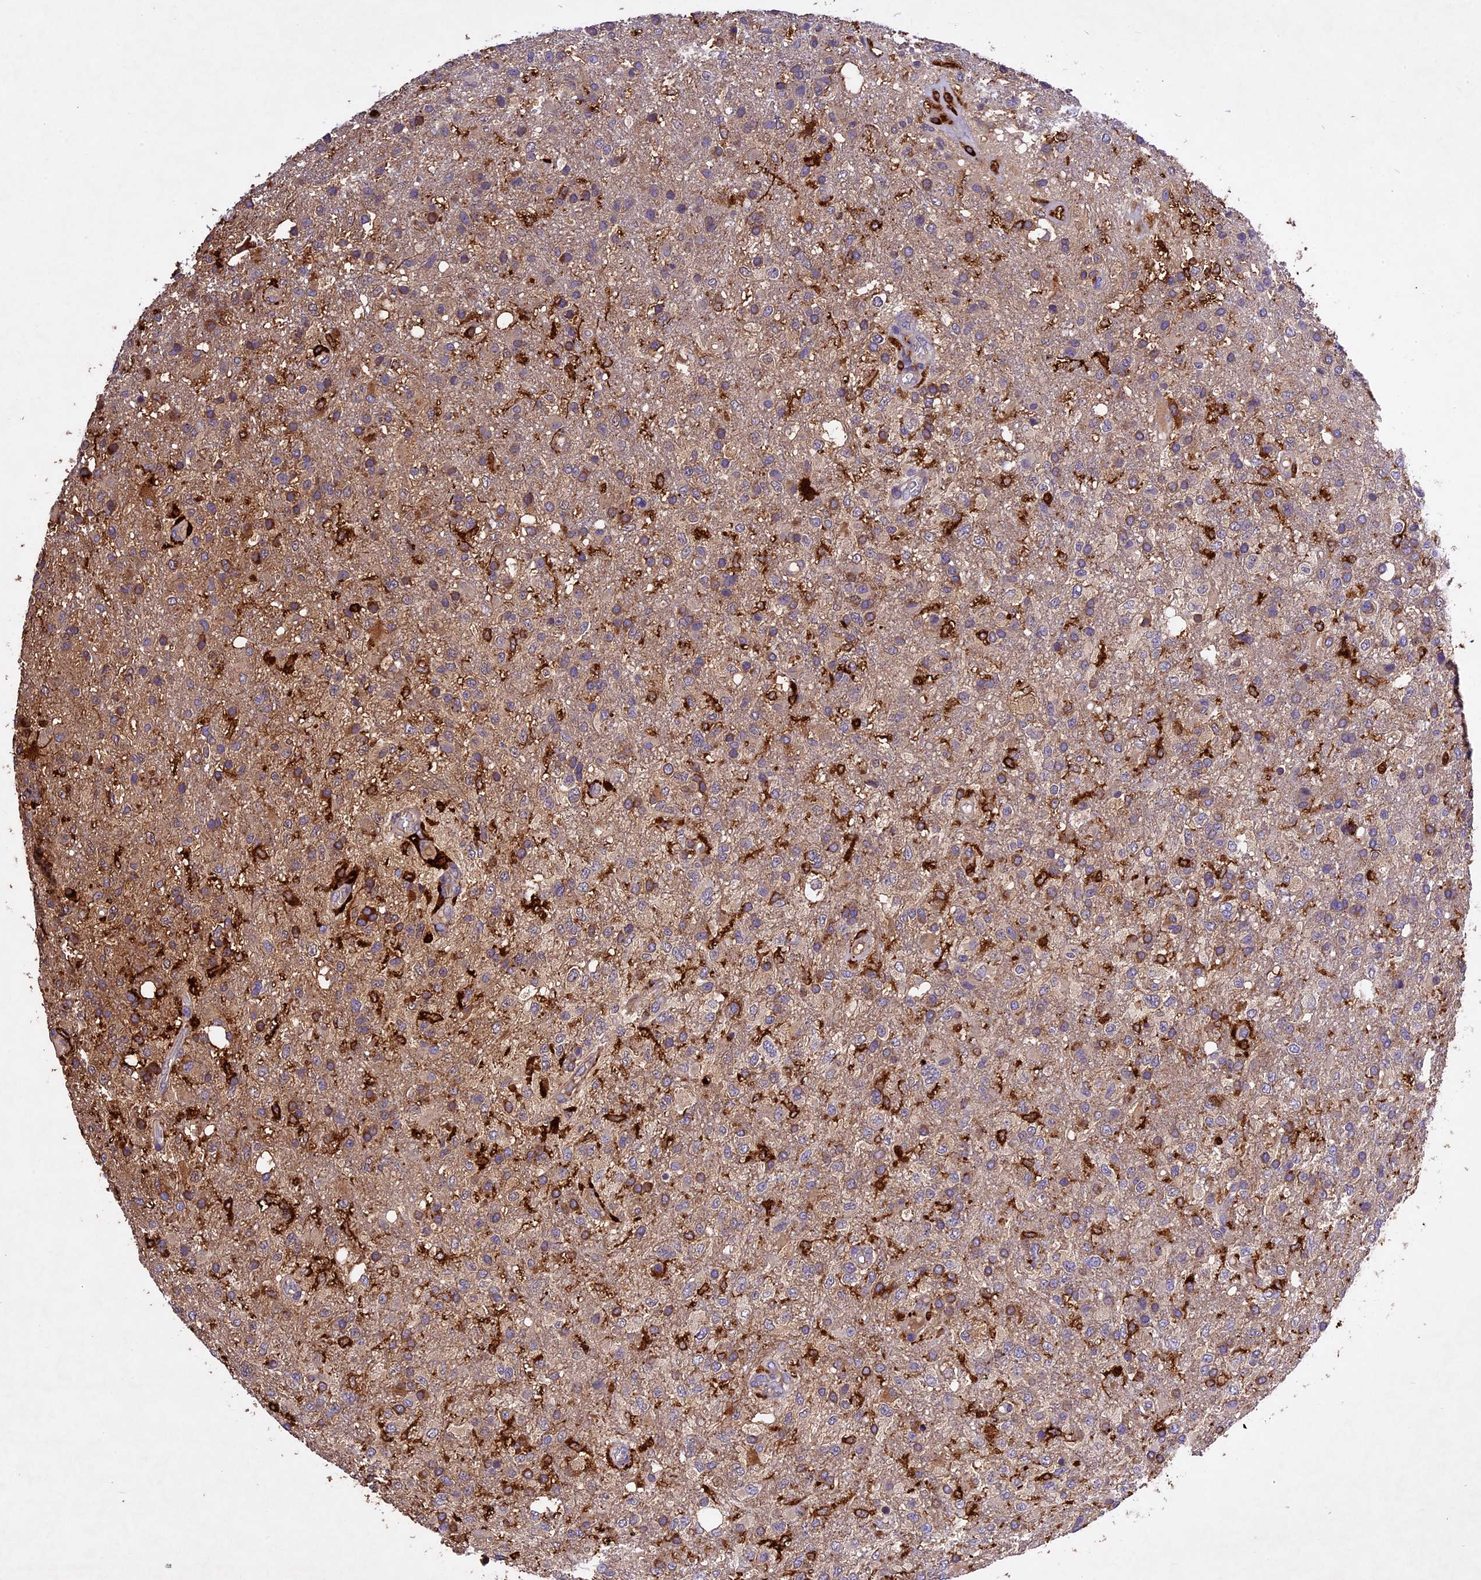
{"staining": {"intensity": "moderate", "quantity": "<25%", "location": "cytoplasmic/membranous,nuclear"}, "tissue": "glioma", "cell_type": "Tumor cells", "image_type": "cancer", "snomed": [{"axis": "morphology", "description": "Glioma, malignant, High grade"}, {"axis": "topography", "description": "Brain"}], "caption": "Protein expression analysis of glioma demonstrates moderate cytoplasmic/membranous and nuclear expression in approximately <25% of tumor cells. The staining was performed using DAB to visualize the protein expression in brown, while the nuclei were stained in blue with hematoxylin (Magnification: 20x).", "gene": "CILP2", "patient": {"sex": "female", "age": 74}}